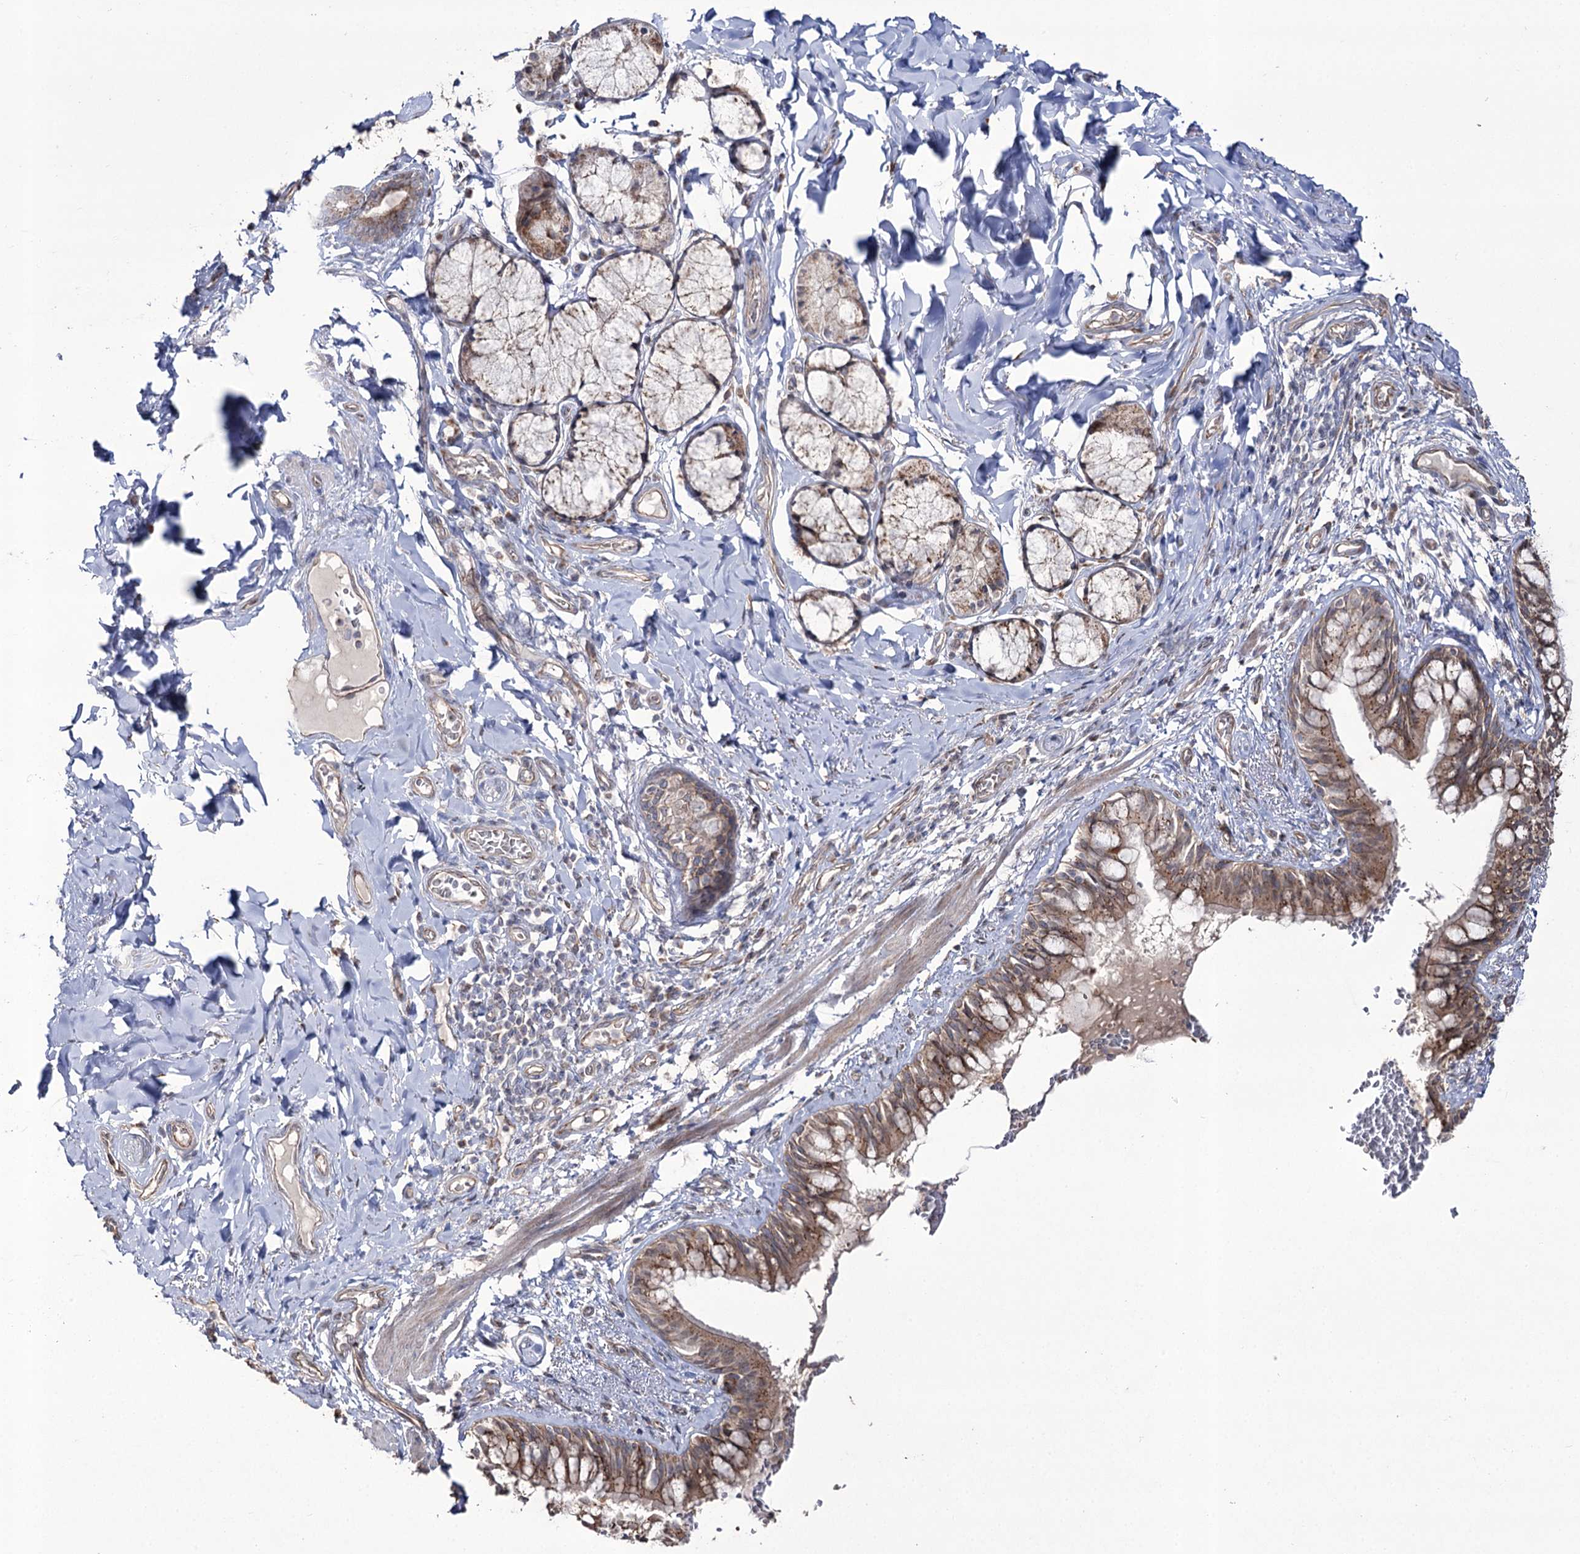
{"staining": {"intensity": "moderate", "quantity": ">75%", "location": "cytoplasmic/membranous"}, "tissue": "bronchus", "cell_type": "Respiratory epithelial cells", "image_type": "normal", "snomed": [{"axis": "morphology", "description": "Normal tissue, NOS"}, {"axis": "topography", "description": "Cartilage tissue"}, {"axis": "topography", "description": "Bronchus"}], "caption": "Brown immunohistochemical staining in benign bronchus shows moderate cytoplasmic/membranous staining in about >75% of respiratory epithelial cells.", "gene": "REXO2", "patient": {"sex": "female", "age": 36}}